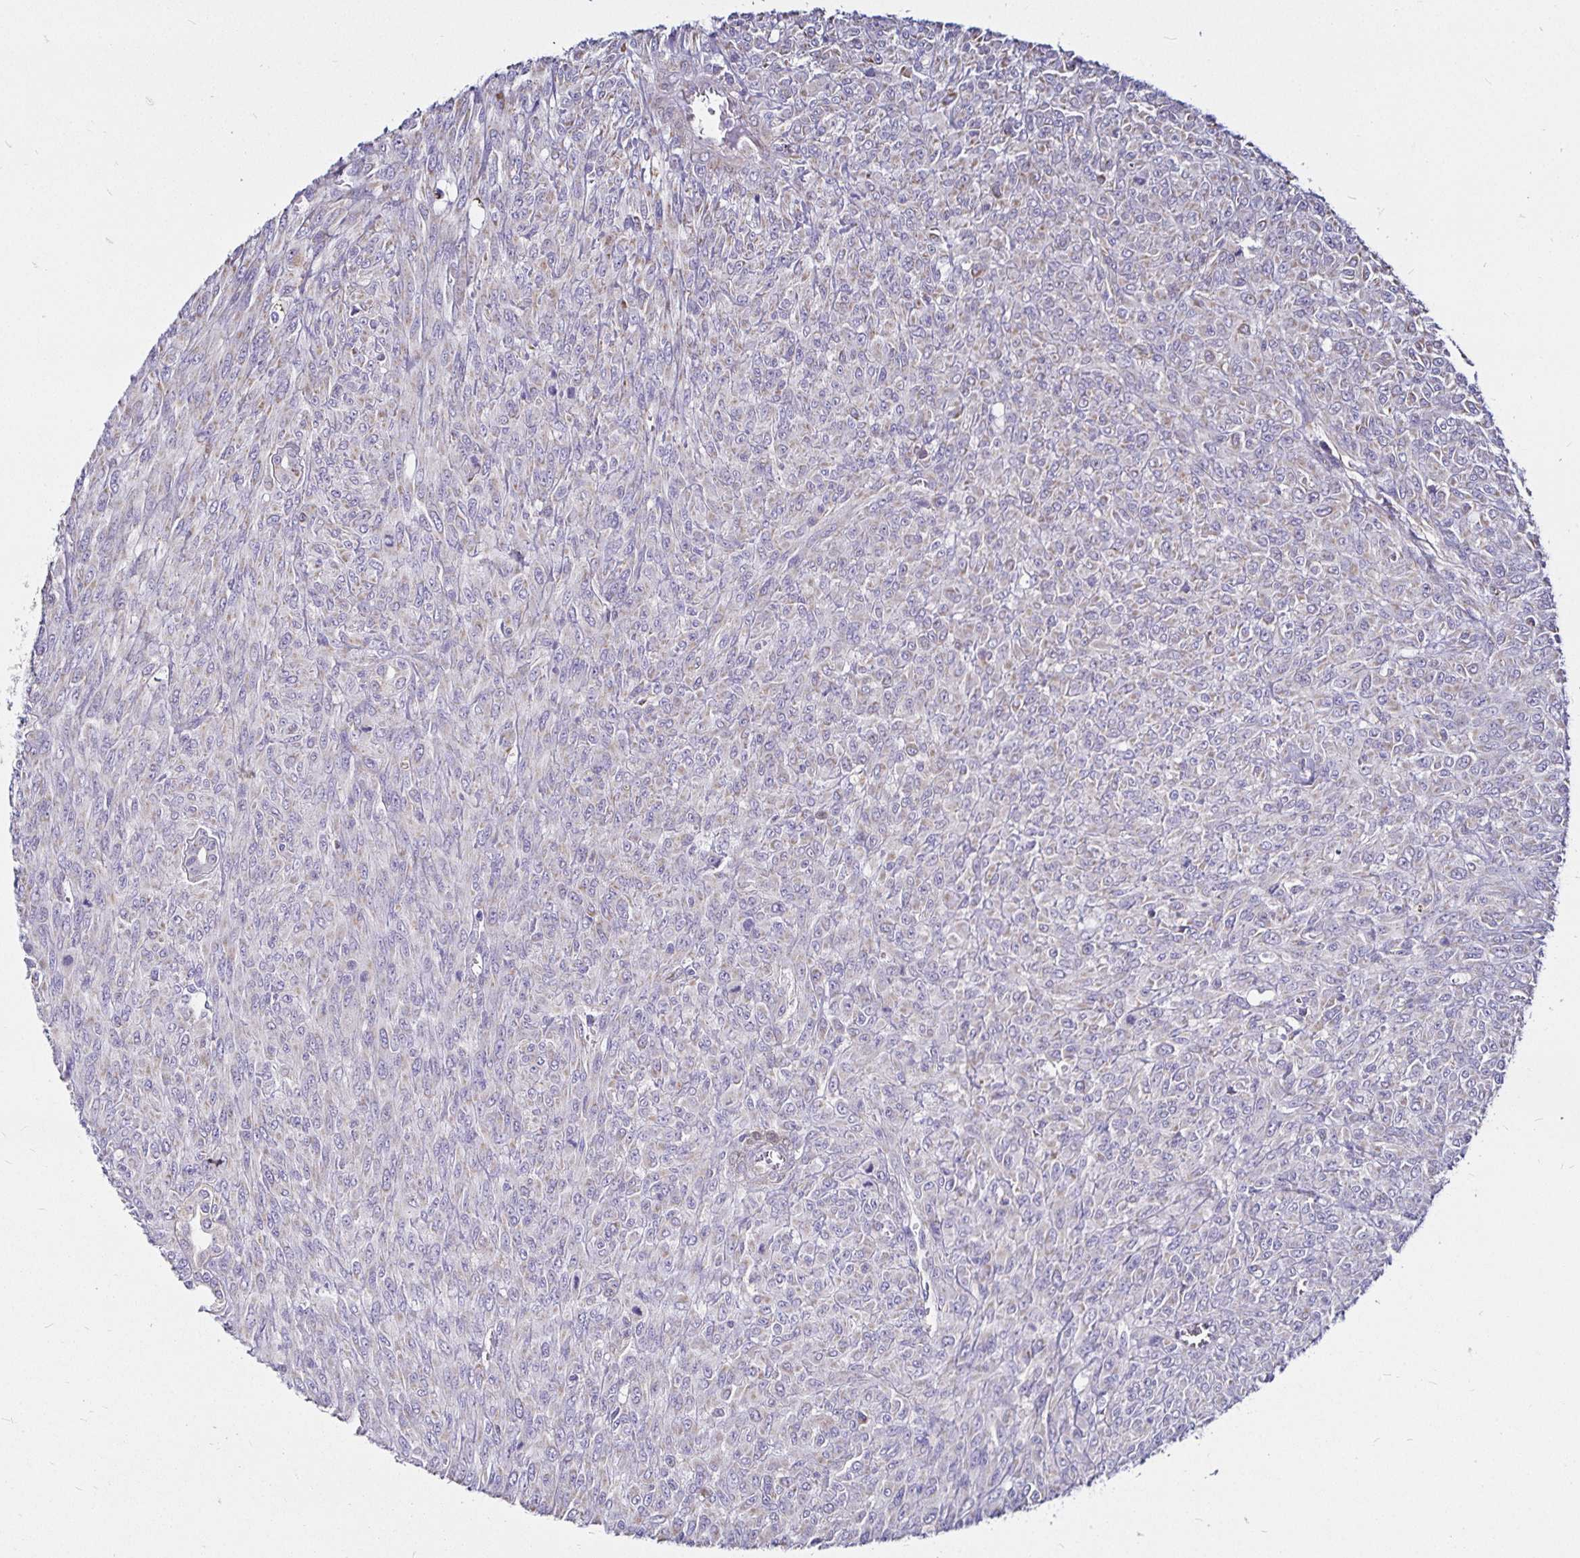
{"staining": {"intensity": "negative", "quantity": "none", "location": "none"}, "tissue": "renal cancer", "cell_type": "Tumor cells", "image_type": "cancer", "snomed": [{"axis": "morphology", "description": "Adenocarcinoma, NOS"}, {"axis": "topography", "description": "Kidney"}], "caption": "The immunohistochemistry (IHC) micrograph has no significant expression in tumor cells of renal adenocarcinoma tissue.", "gene": "PGAM2", "patient": {"sex": "male", "age": 58}}